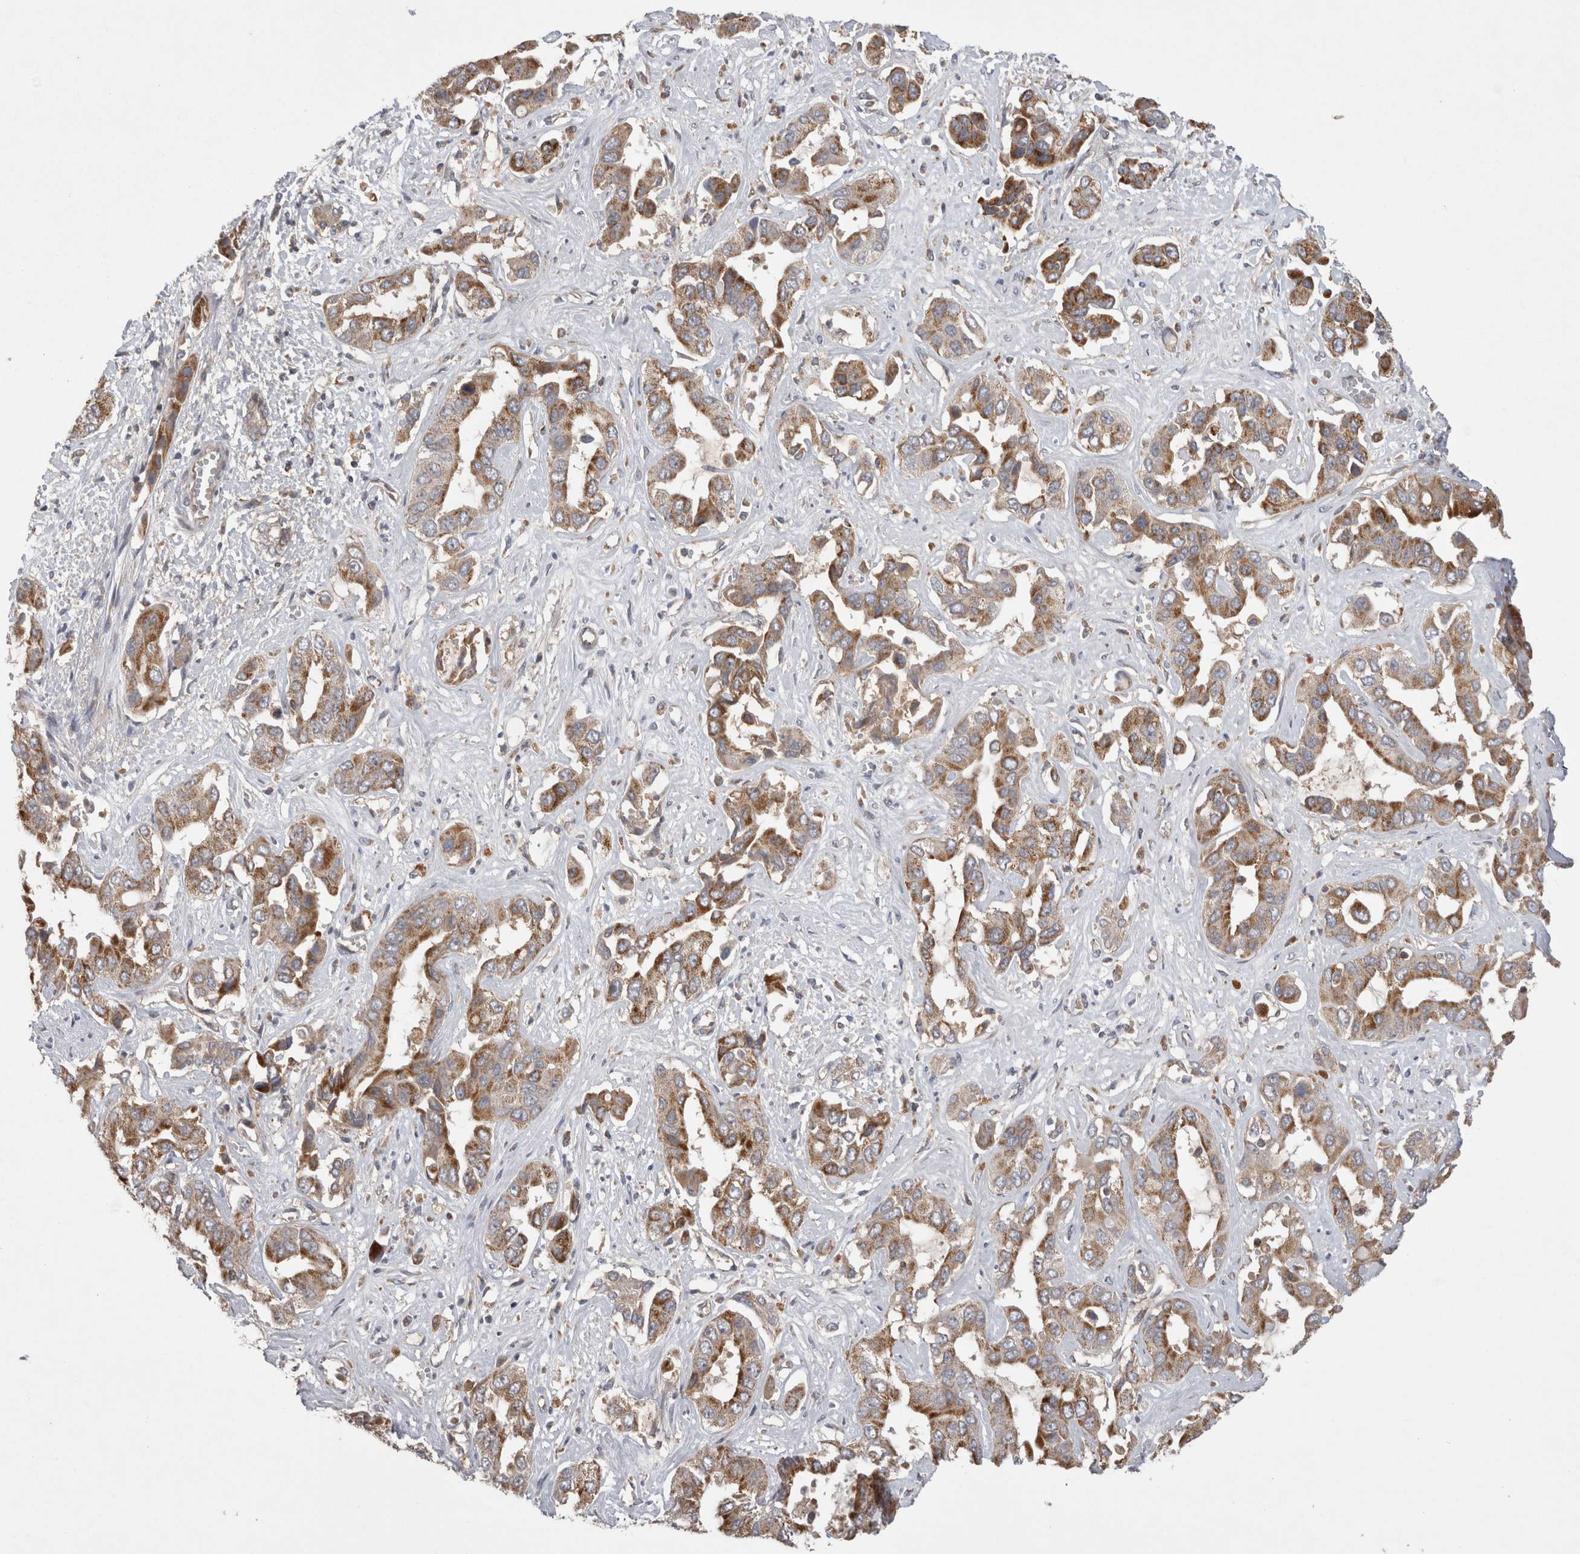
{"staining": {"intensity": "moderate", "quantity": "25%-75%", "location": "cytoplasmic/membranous"}, "tissue": "liver cancer", "cell_type": "Tumor cells", "image_type": "cancer", "snomed": [{"axis": "morphology", "description": "Cholangiocarcinoma"}, {"axis": "topography", "description": "Liver"}], "caption": "Protein staining of liver cancer (cholangiocarcinoma) tissue displays moderate cytoplasmic/membranous staining in about 25%-75% of tumor cells.", "gene": "DARS2", "patient": {"sex": "female", "age": 52}}